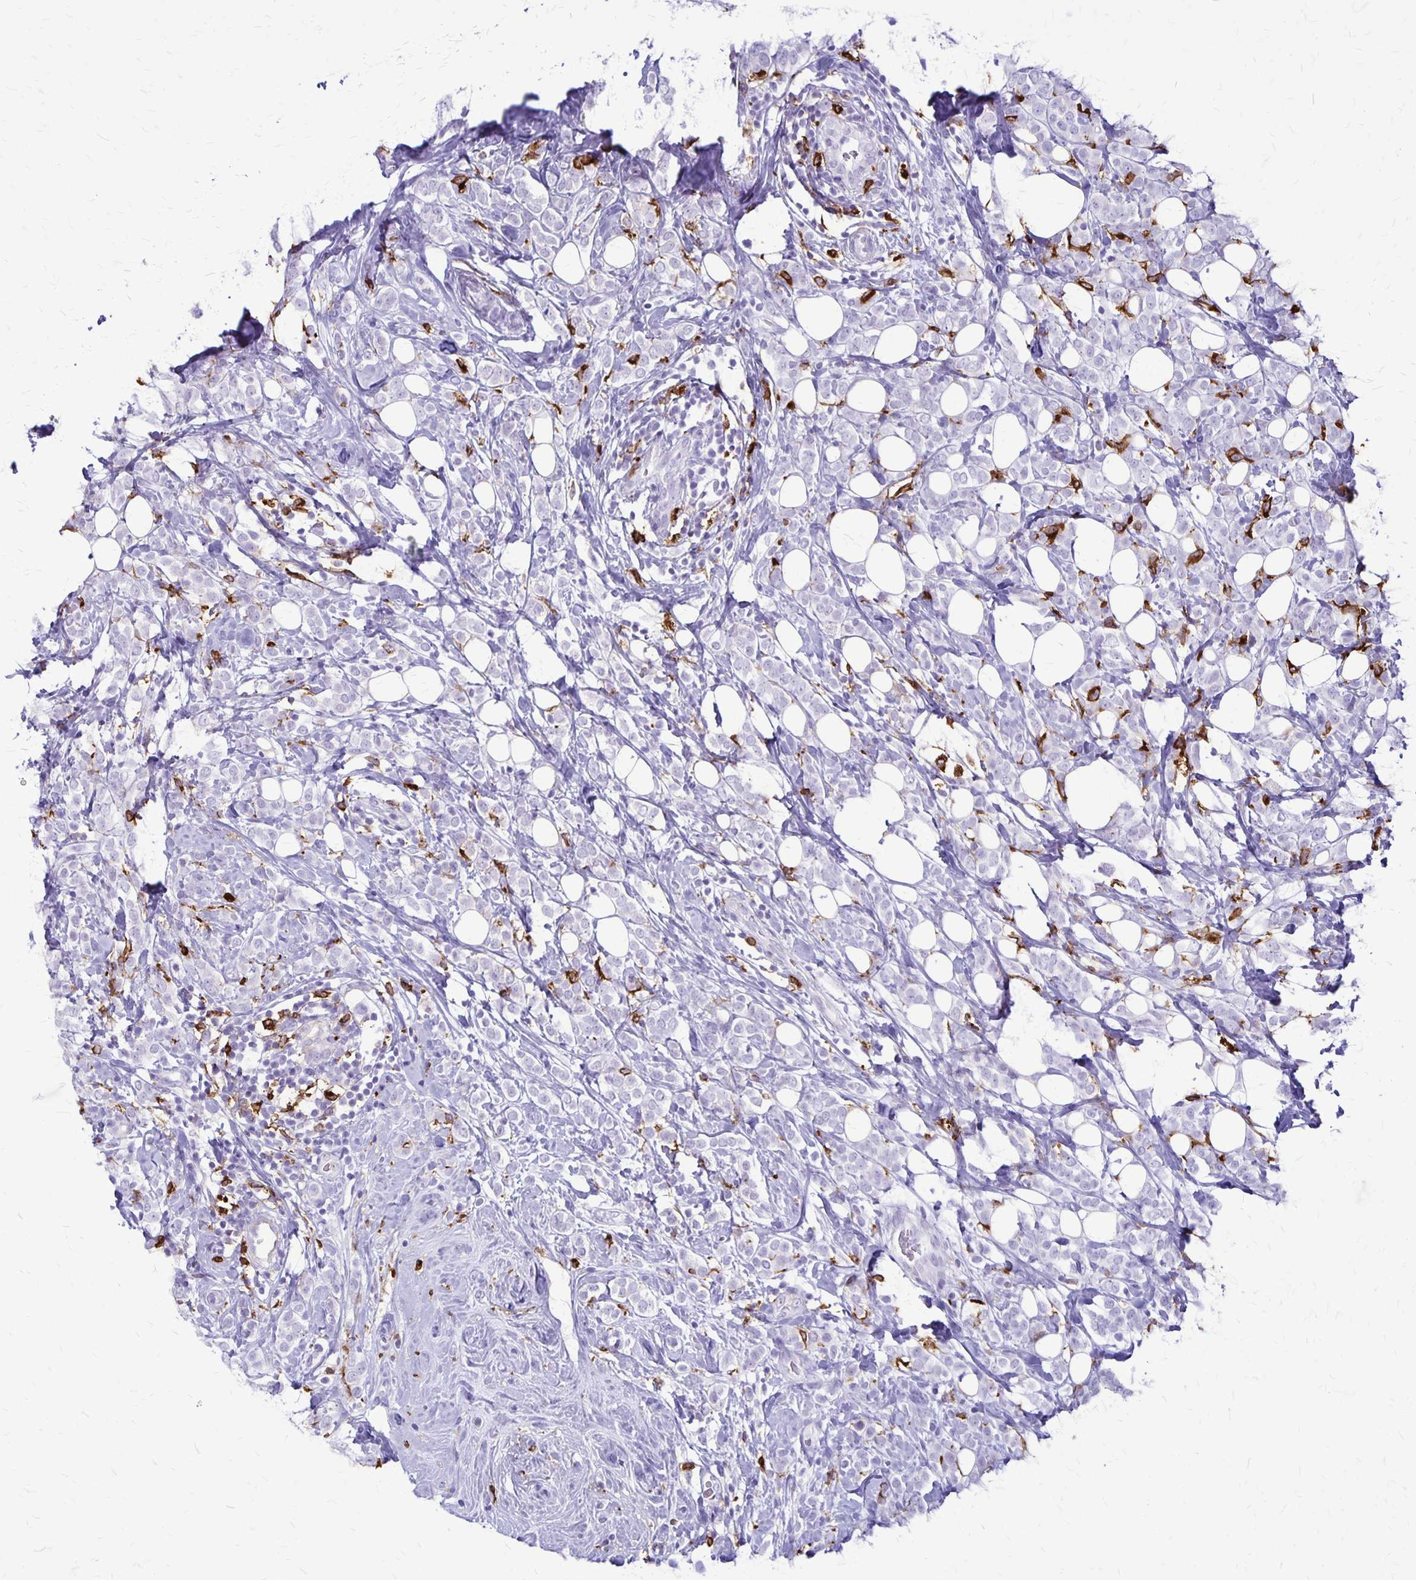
{"staining": {"intensity": "negative", "quantity": "none", "location": "none"}, "tissue": "breast cancer", "cell_type": "Tumor cells", "image_type": "cancer", "snomed": [{"axis": "morphology", "description": "Lobular carcinoma"}, {"axis": "topography", "description": "Breast"}], "caption": "Breast lobular carcinoma was stained to show a protein in brown. There is no significant expression in tumor cells. (DAB immunohistochemistry with hematoxylin counter stain).", "gene": "RTN1", "patient": {"sex": "female", "age": 49}}